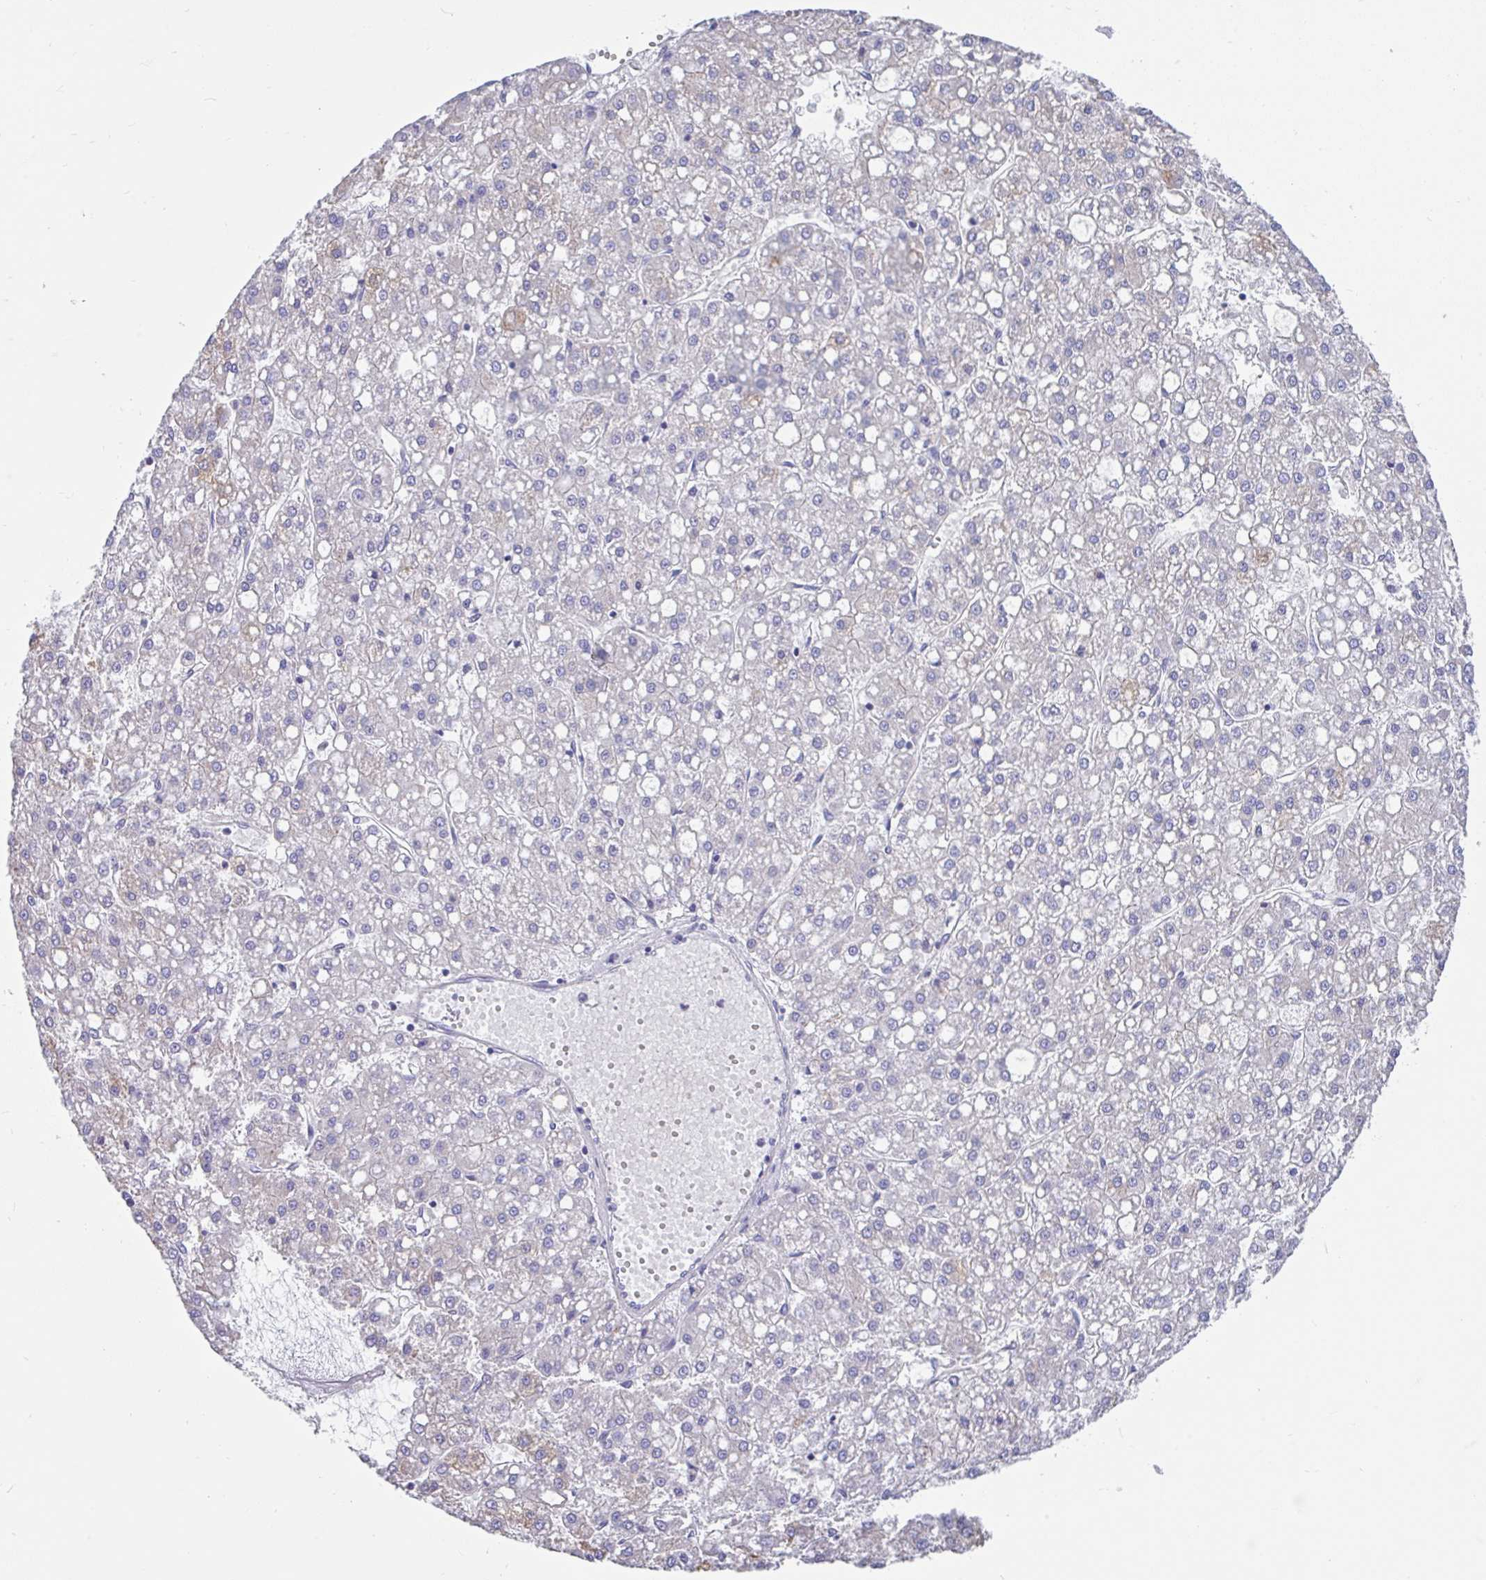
{"staining": {"intensity": "negative", "quantity": "none", "location": "none"}, "tissue": "liver cancer", "cell_type": "Tumor cells", "image_type": "cancer", "snomed": [{"axis": "morphology", "description": "Carcinoma, Hepatocellular, NOS"}, {"axis": "topography", "description": "Liver"}], "caption": "DAB (3,3'-diaminobenzidine) immunohistochemical staining of liver hepatocellular carcinoma shows no significant staining in tumor cells.", "gene": "CCSAP", "patient": {"sex": "male", "age": 67}}